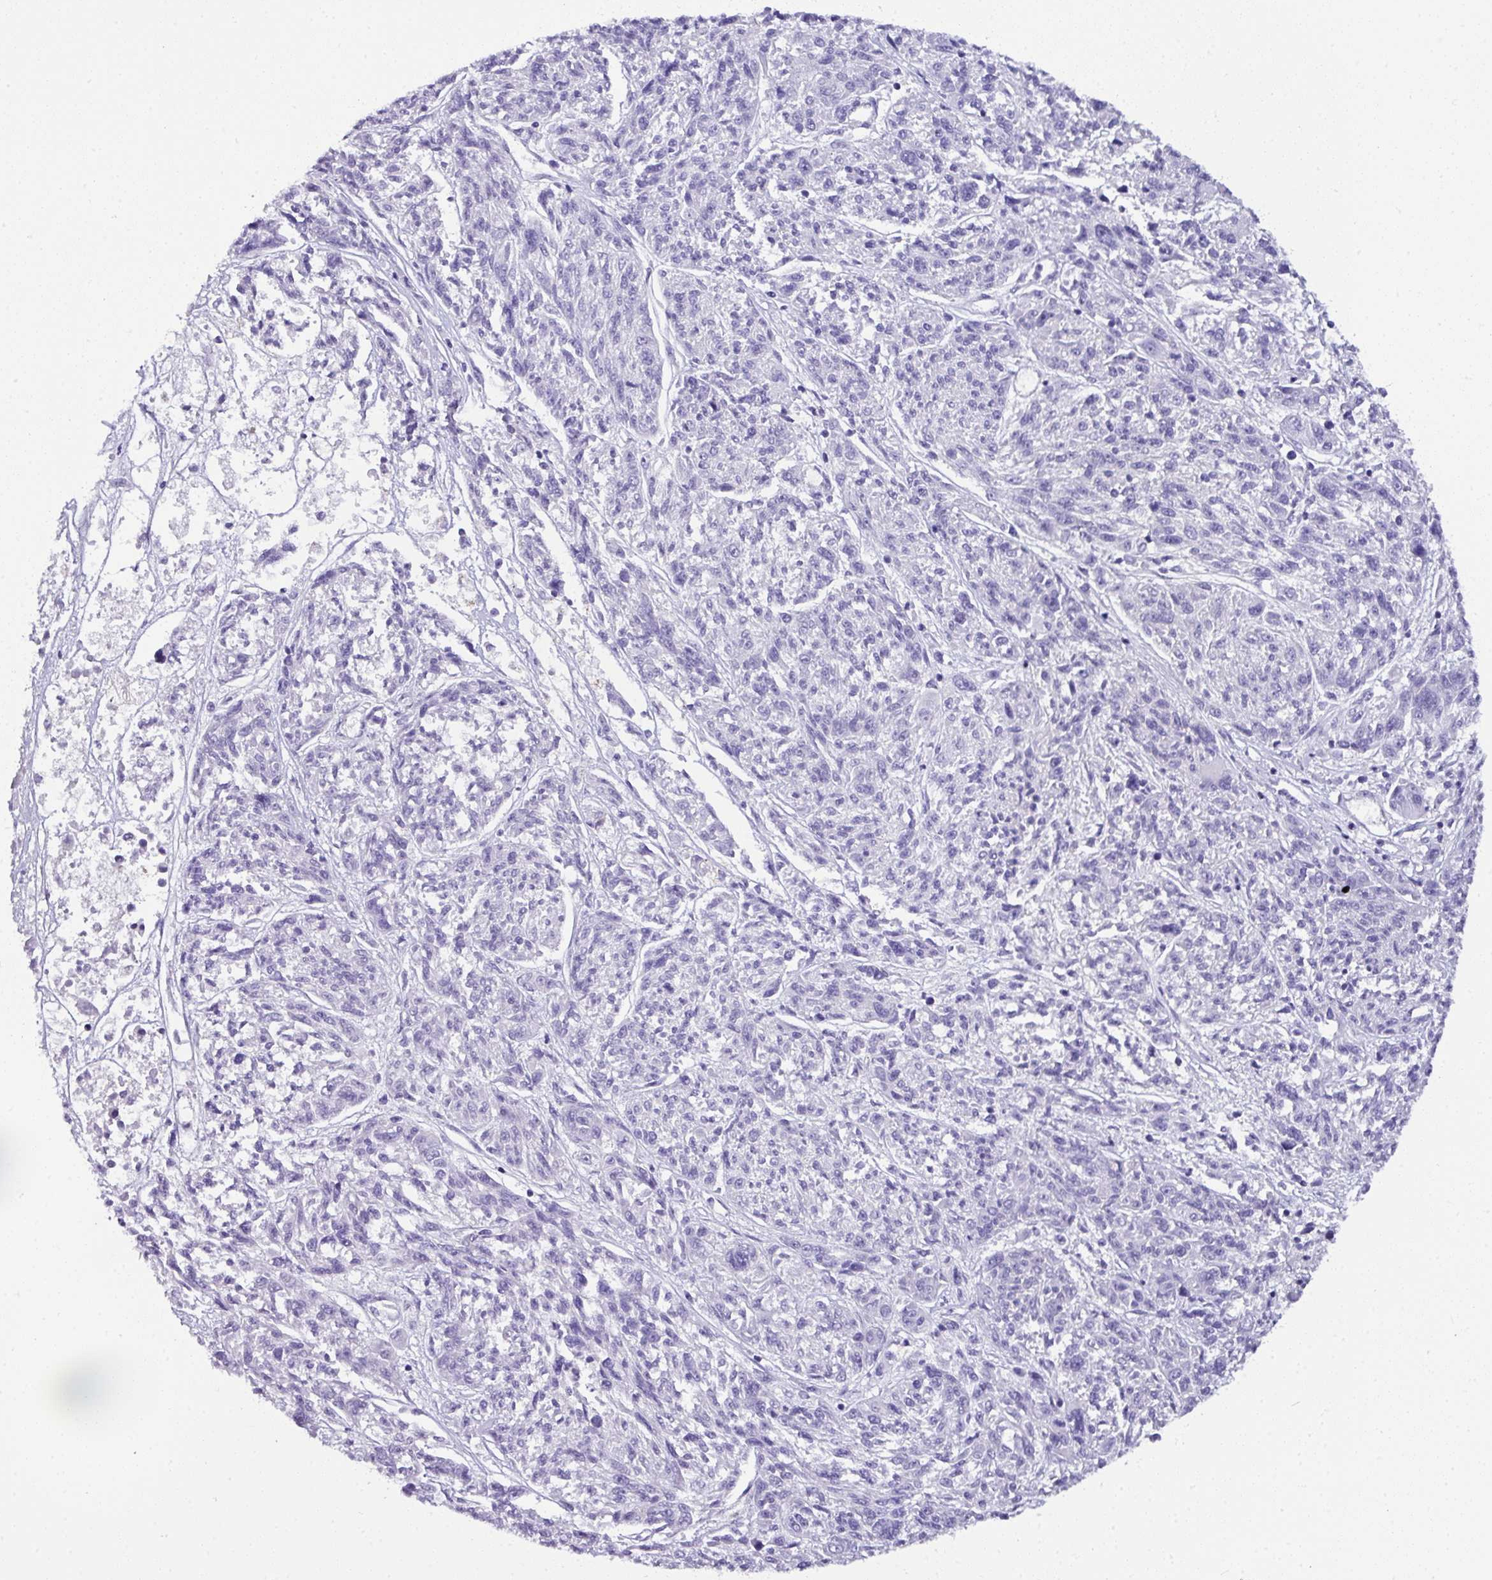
{"staining": {"intensity": "negative", "quantity": "none", "location": "none"}, "tissue": "melanoma", "cell_type": "Tumor cells", "image_type": "cancer", "snomed": [{"axis": "morphology", "description": "Malignant melanoma, NOS"}, {"axis": "topography", "description": "Skin"}], "caption": "A high-resolution histopathology image shows immunohistochemistry staining of malignant melanoma, which displays no significant expression in tumor cells.", "gene": "NAPSA", "patient": {"sex": "male", "age": 53}}